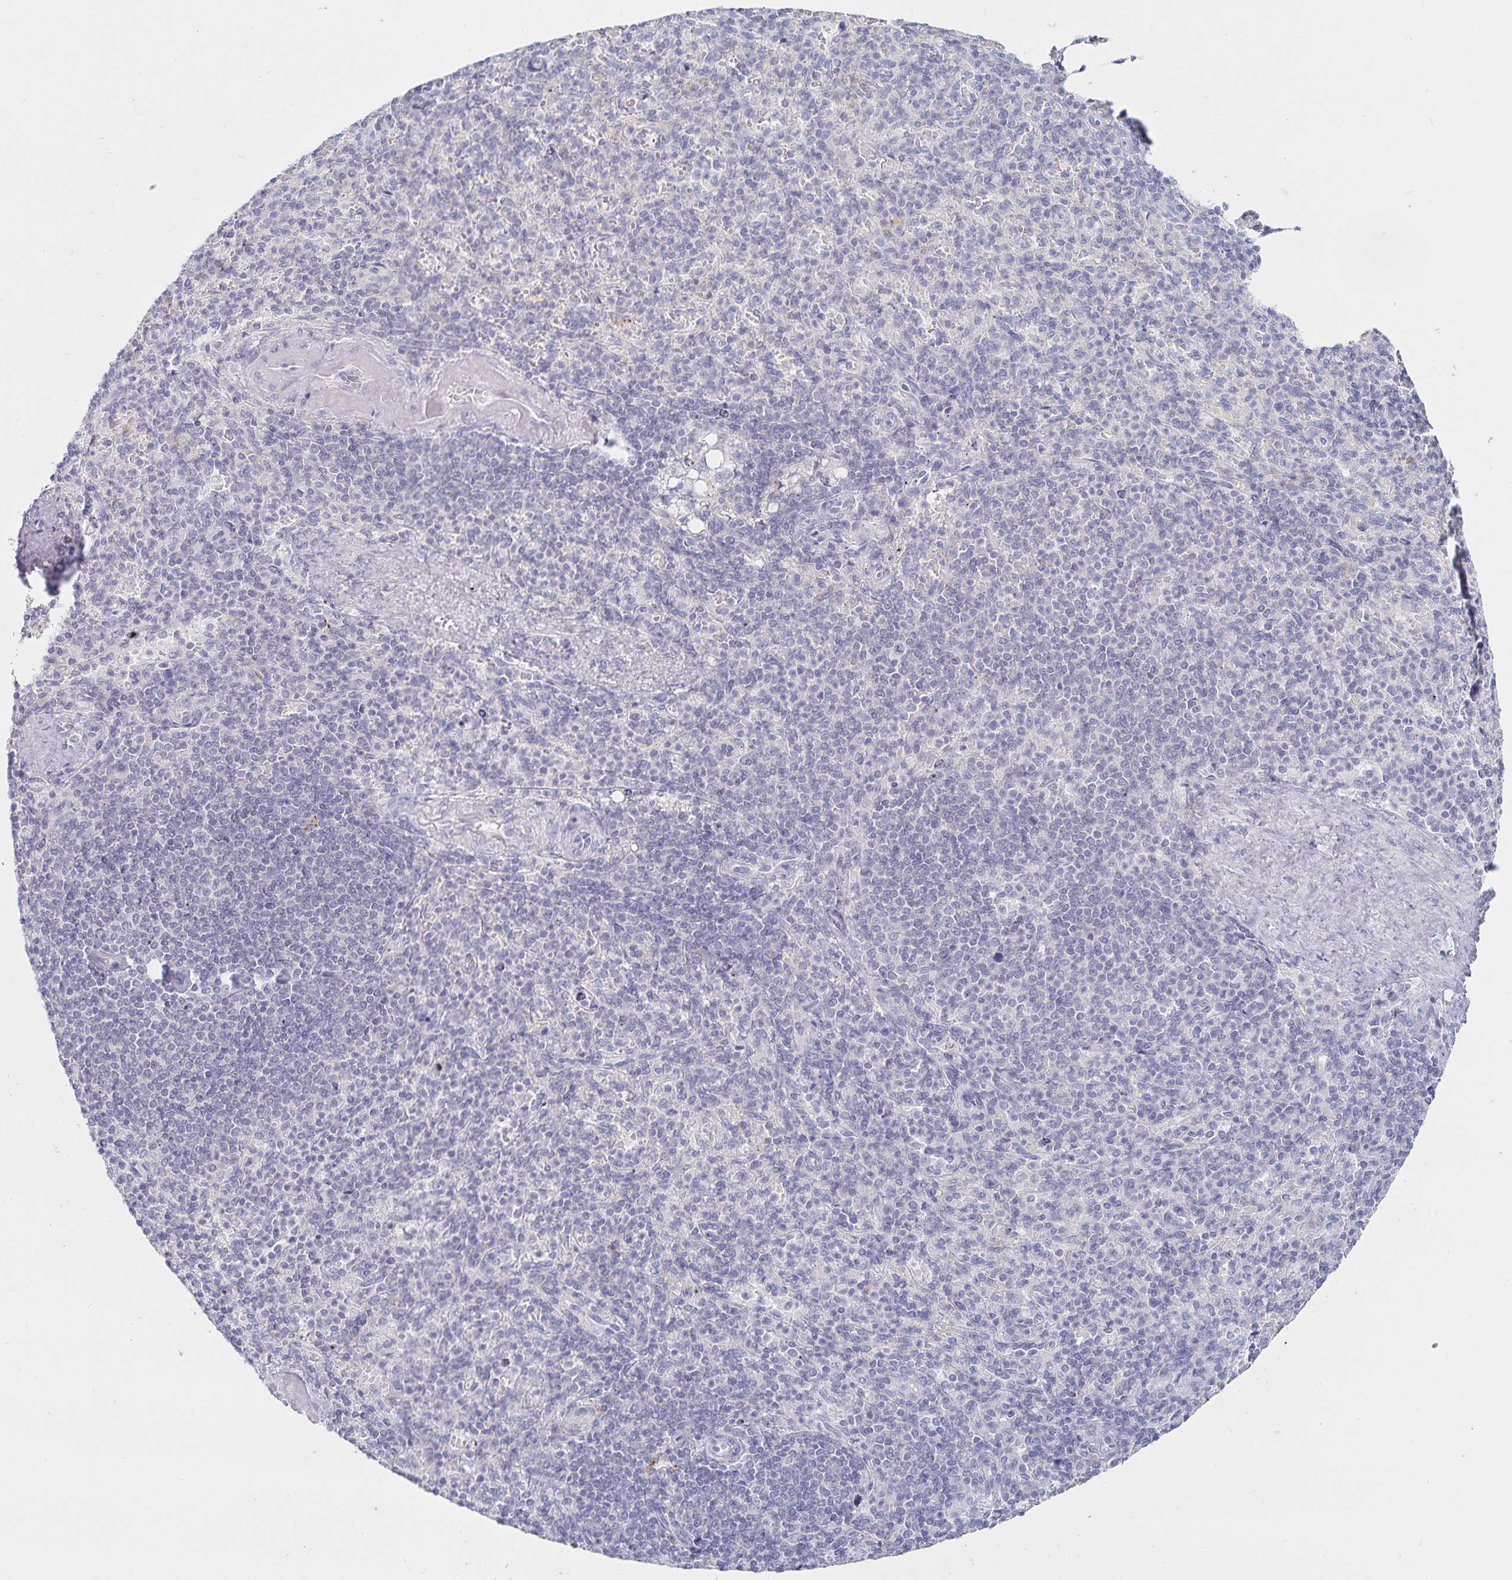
{"staining": {"intensity": "negative", "quantity": "none", "location": "none"}, "tissue": "spleen", "cell_type": "Cells in red pulp", "image_type": "normal", "snomed": [{"axis": "morphology", "description": "Normal tissue, NOS"}, {"axis": "topography", "description": "Spleen"}], "caption": "Protein analysis of benign spleen reveals no significant positivity in cells in red pulp.", "gene": "SFTPA1", "patient": {"sex": "female", "age": 74}}